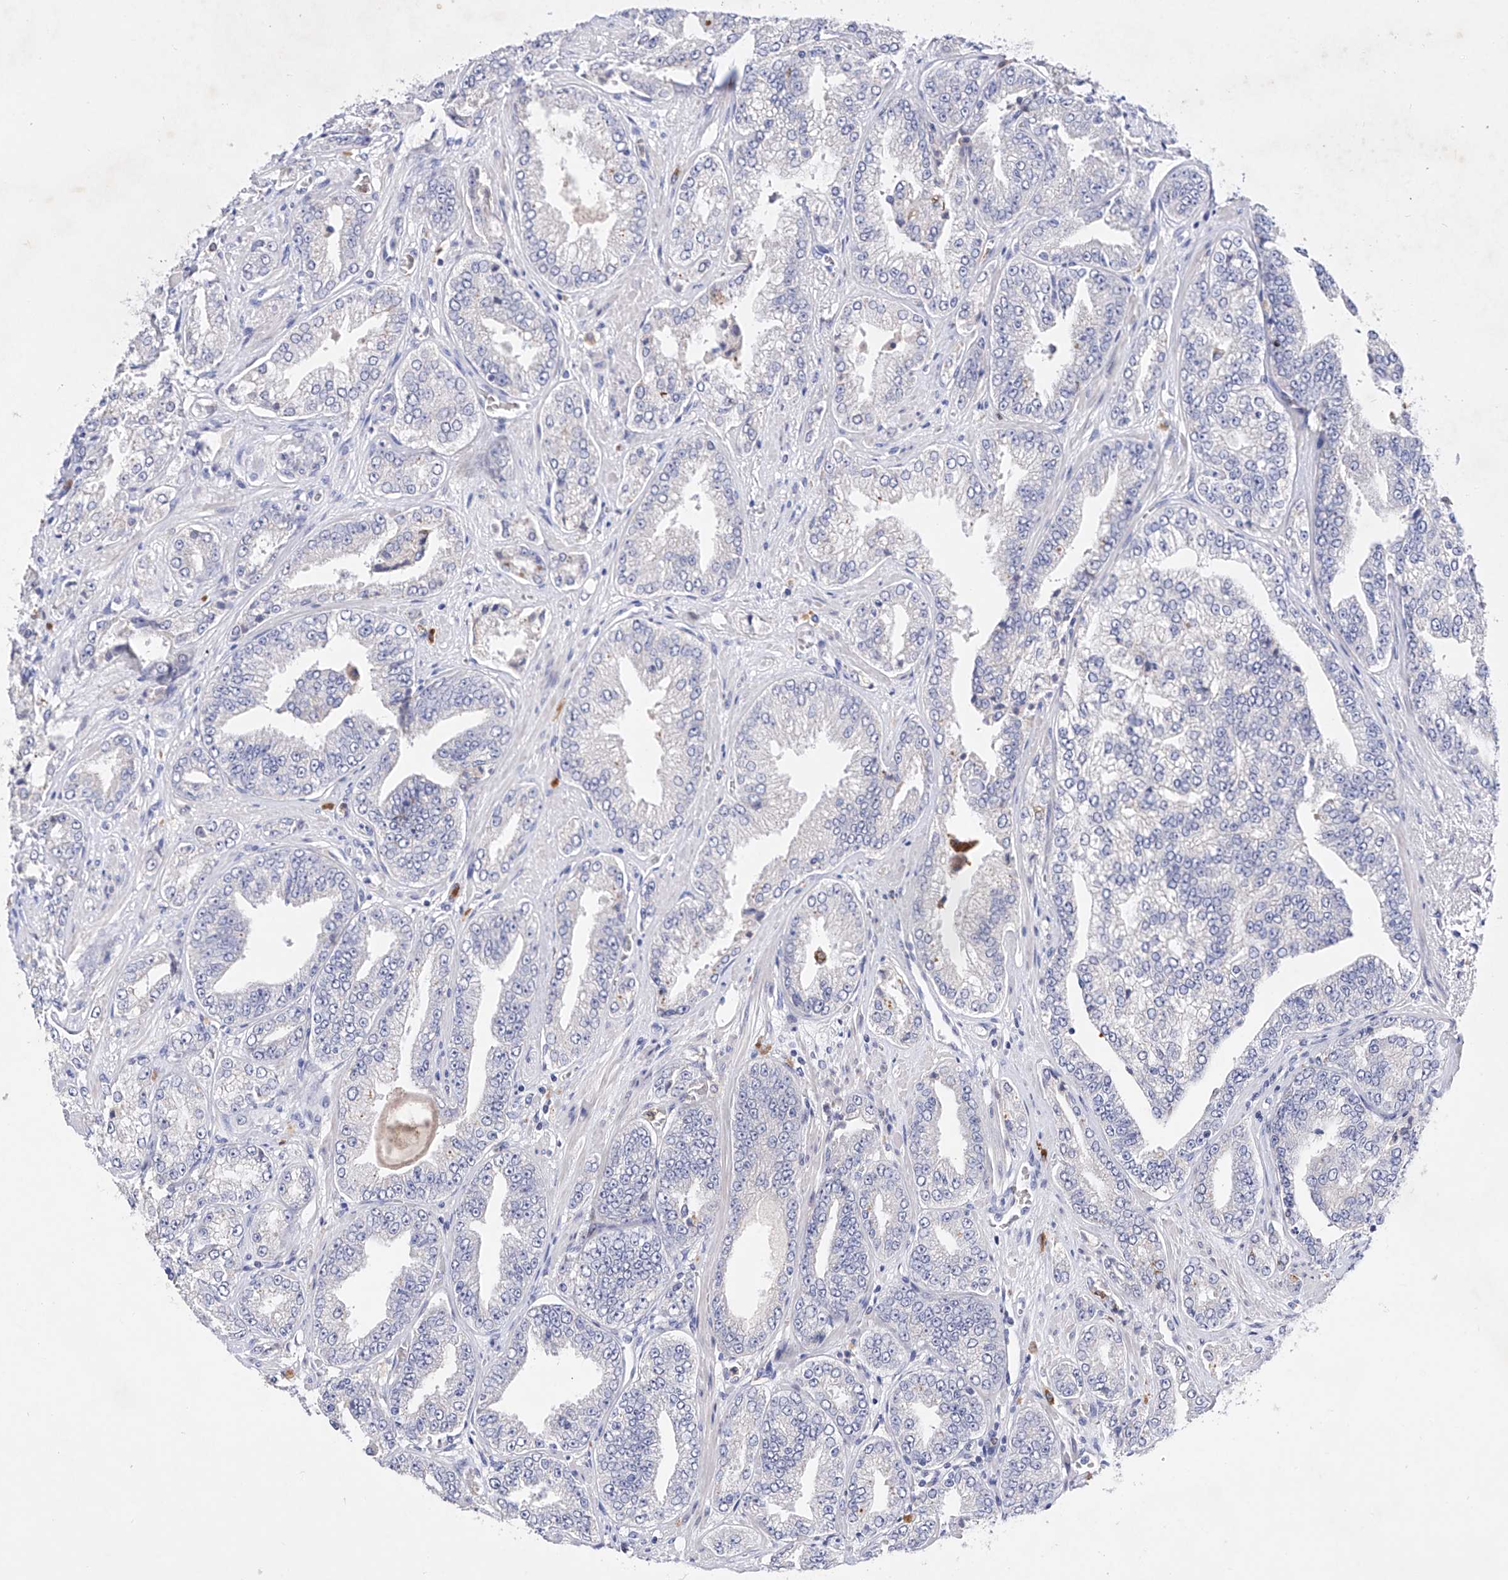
{"staining": {"intensity": "negative", "quantity": "none", "location": "none"}, "tissue": "prostate cancer", "cell_type": "Tumor cells", "image_type": "cancer", "snomed": [{"axis": "morphology", "description": "Adenocarcinoma, High grade"}, {"axis": "topography", "description": "Prostate"}], "caption": "This is an immunohistochemistry (IHC) image of prostate adenocarcinoma (high-grade). There is no staining in tumor cells.", "gene": "TM7SF2", "patient": {"sex": "male", "age": 71}}